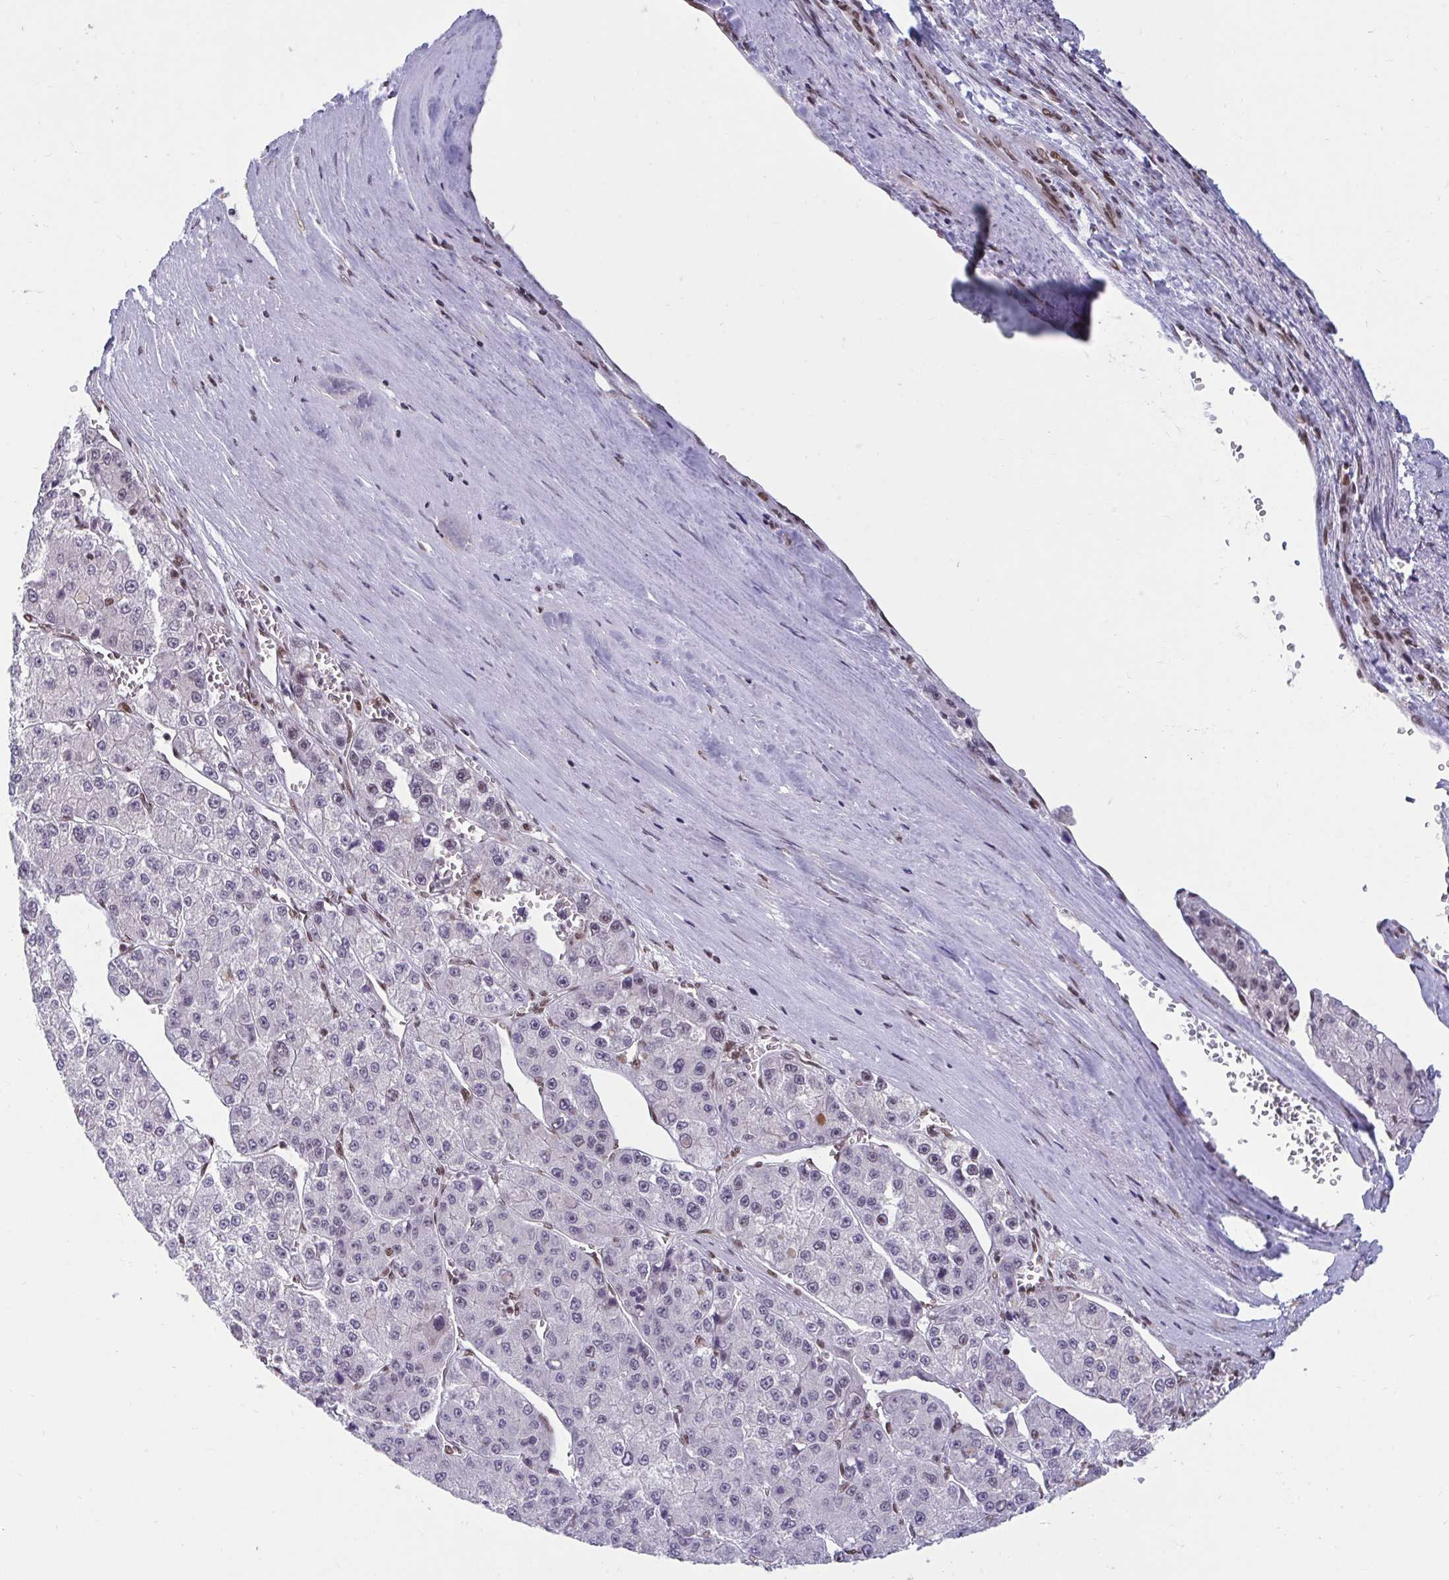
{"staining": {"intensity": "negative", "quantity": "none", "location": "none"}, "tissue": "liver cancer", "cell_type": "Tumor cells", "image_type": "cancer", "snomed": [{"axis": "morphology", "description": "Carcinoma, Hepatocellular, NOS"}, {"axis": "topography", "description": "Liver"}], "caption": "This photomicrograph is of liver hepatocellular carcinoma stained with immunohistochemistry (IHC) to label a protein in brown with the nuclei are counter-stained blue. There is no positivity in tumor cells.", "gene": "PHF10", "patient": {"sex": "female", "age": 73}}